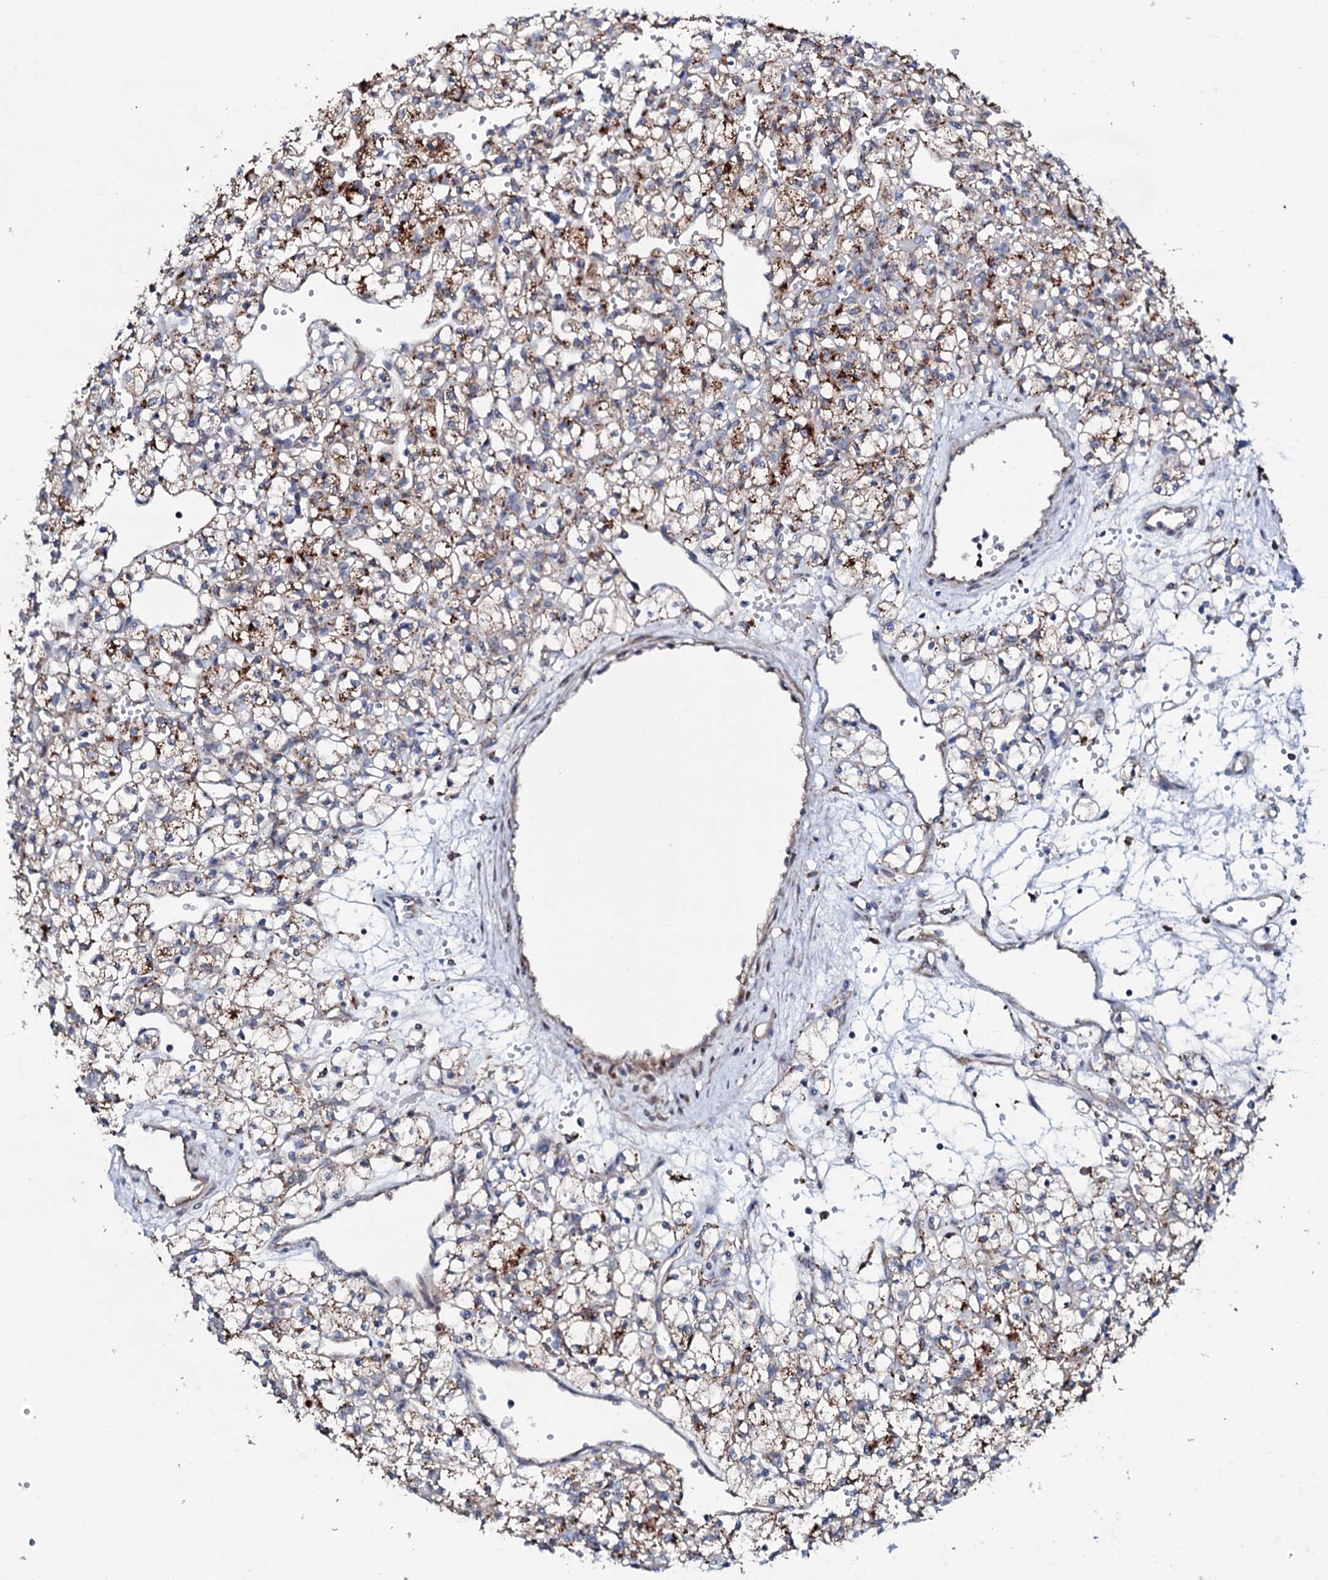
{"staining": {"intensity": "moderate", "quantity": ">75%", "location": "cytoplasmic/membranous"}, "tissue": "renal cancer", "cell_type": "Tumor cells", "image_type": "cancer", "snomed": [{"axis": "morphology", "description": "Adenocarcinoma, NOS"}, {"axis": "topography", "description": "Kidney"}], "caption": "A high-resolution photomicrograph shows immunohistochemistry (IHC) staining of renal cancer (adenocarcinoma), which demonstrates moderate cytoplasmic/membranous positivity in approximately >75% of tumor cells.", "gene": "P2RX4", "patient": {"sex": "female", "age": 59}}